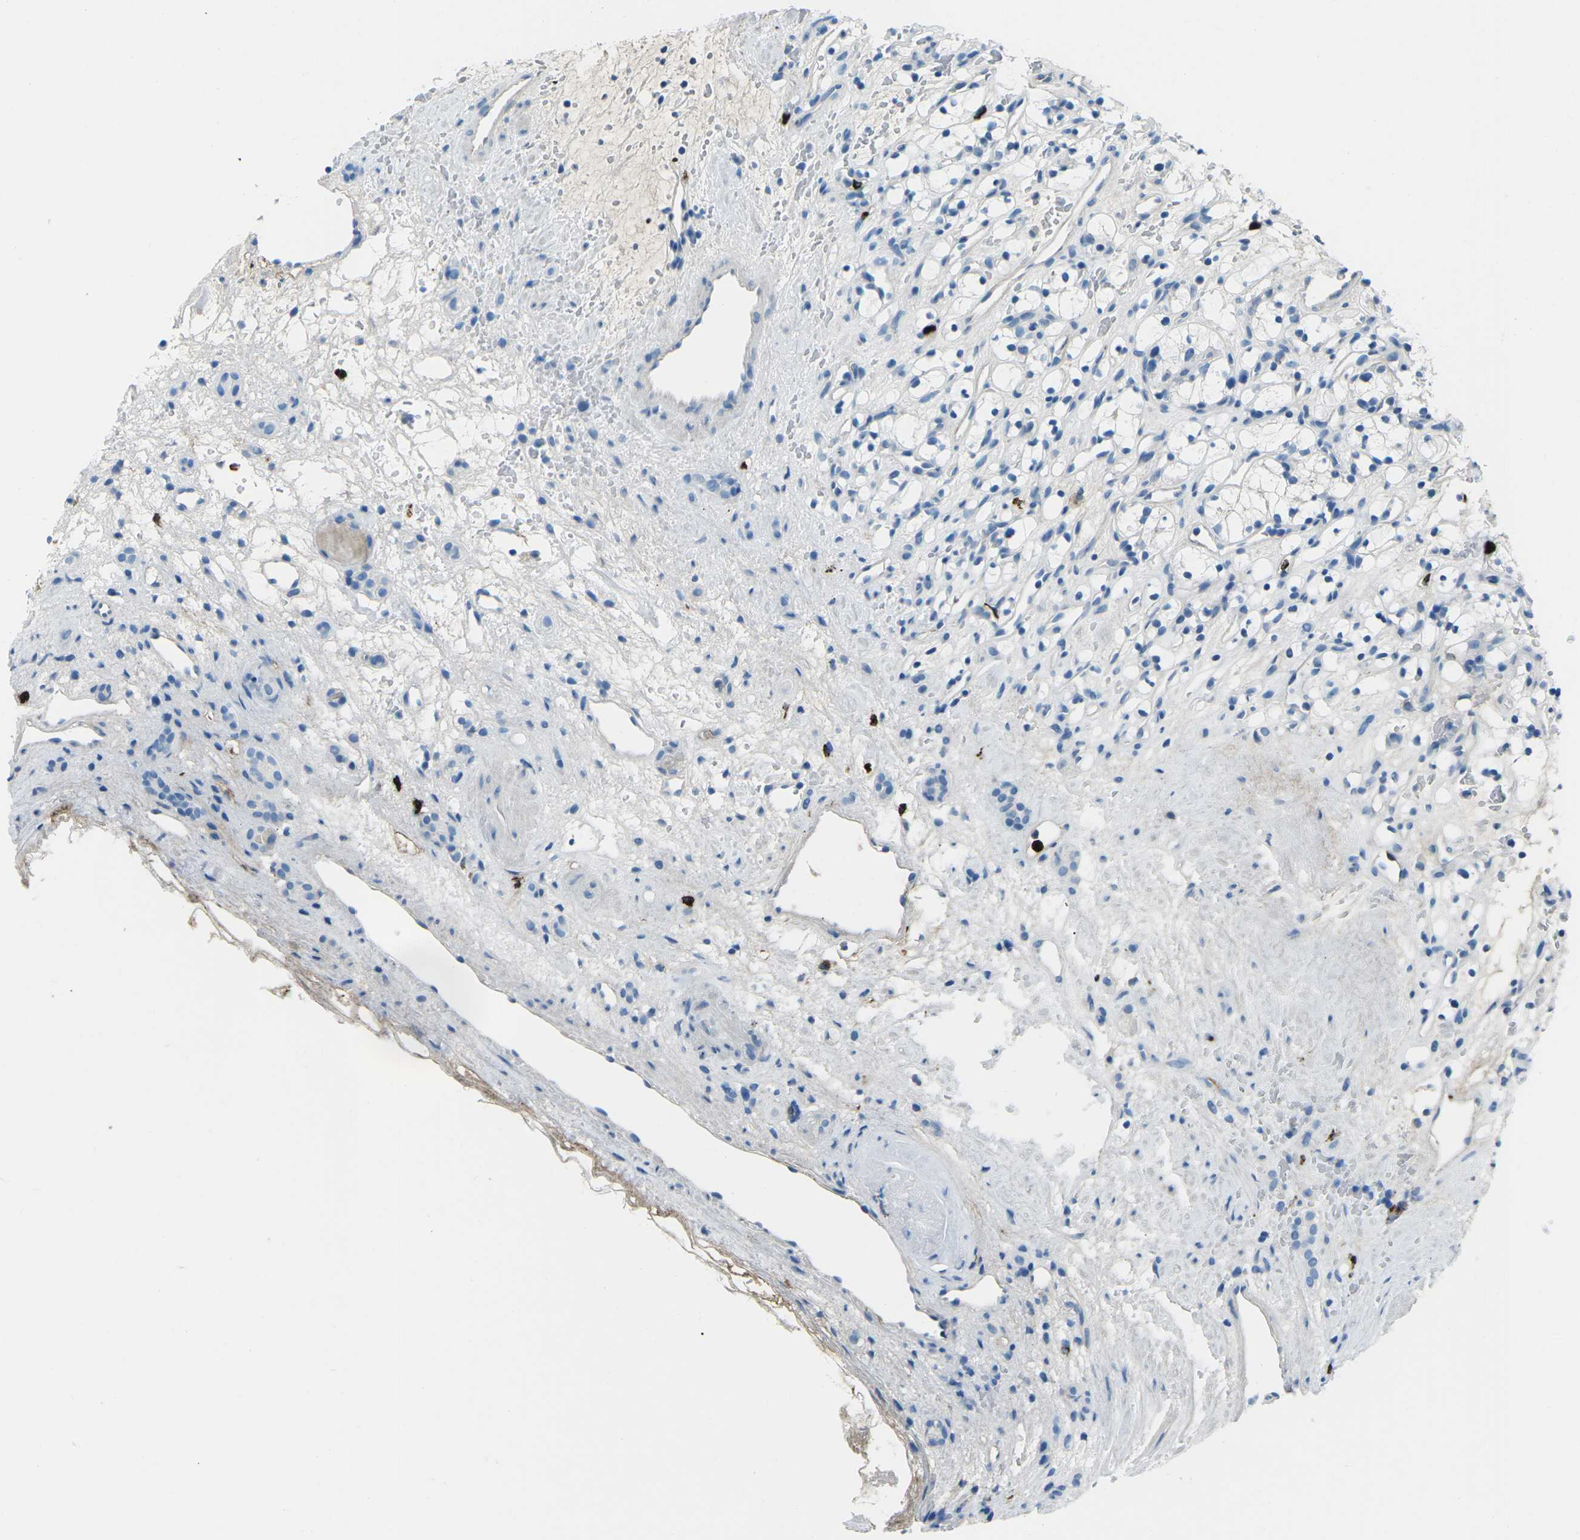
{"staining": {"intensity": "negative", "quantity": "none", "location": "none"}, "tissue": "renal cancer", "cell_type": "Tumor cells", "image_type": "cancer", "snomed": [{"axis": "morphology", "description": "Adenocarcinoma, NOS"}, {"axis": "topography", "description": "Kidney"}], "caption": "A histopathology image of renal adenocarcinoma stained for a protein shows no brown staining in tumor cells. The staining is performed using DAB (3,3'-diaminobenzidine) brown chromogen with nuclei counter-stained in using hematoxylin.", "gene": "FCN1", "patient": {"sex": "female", "age": 60}}